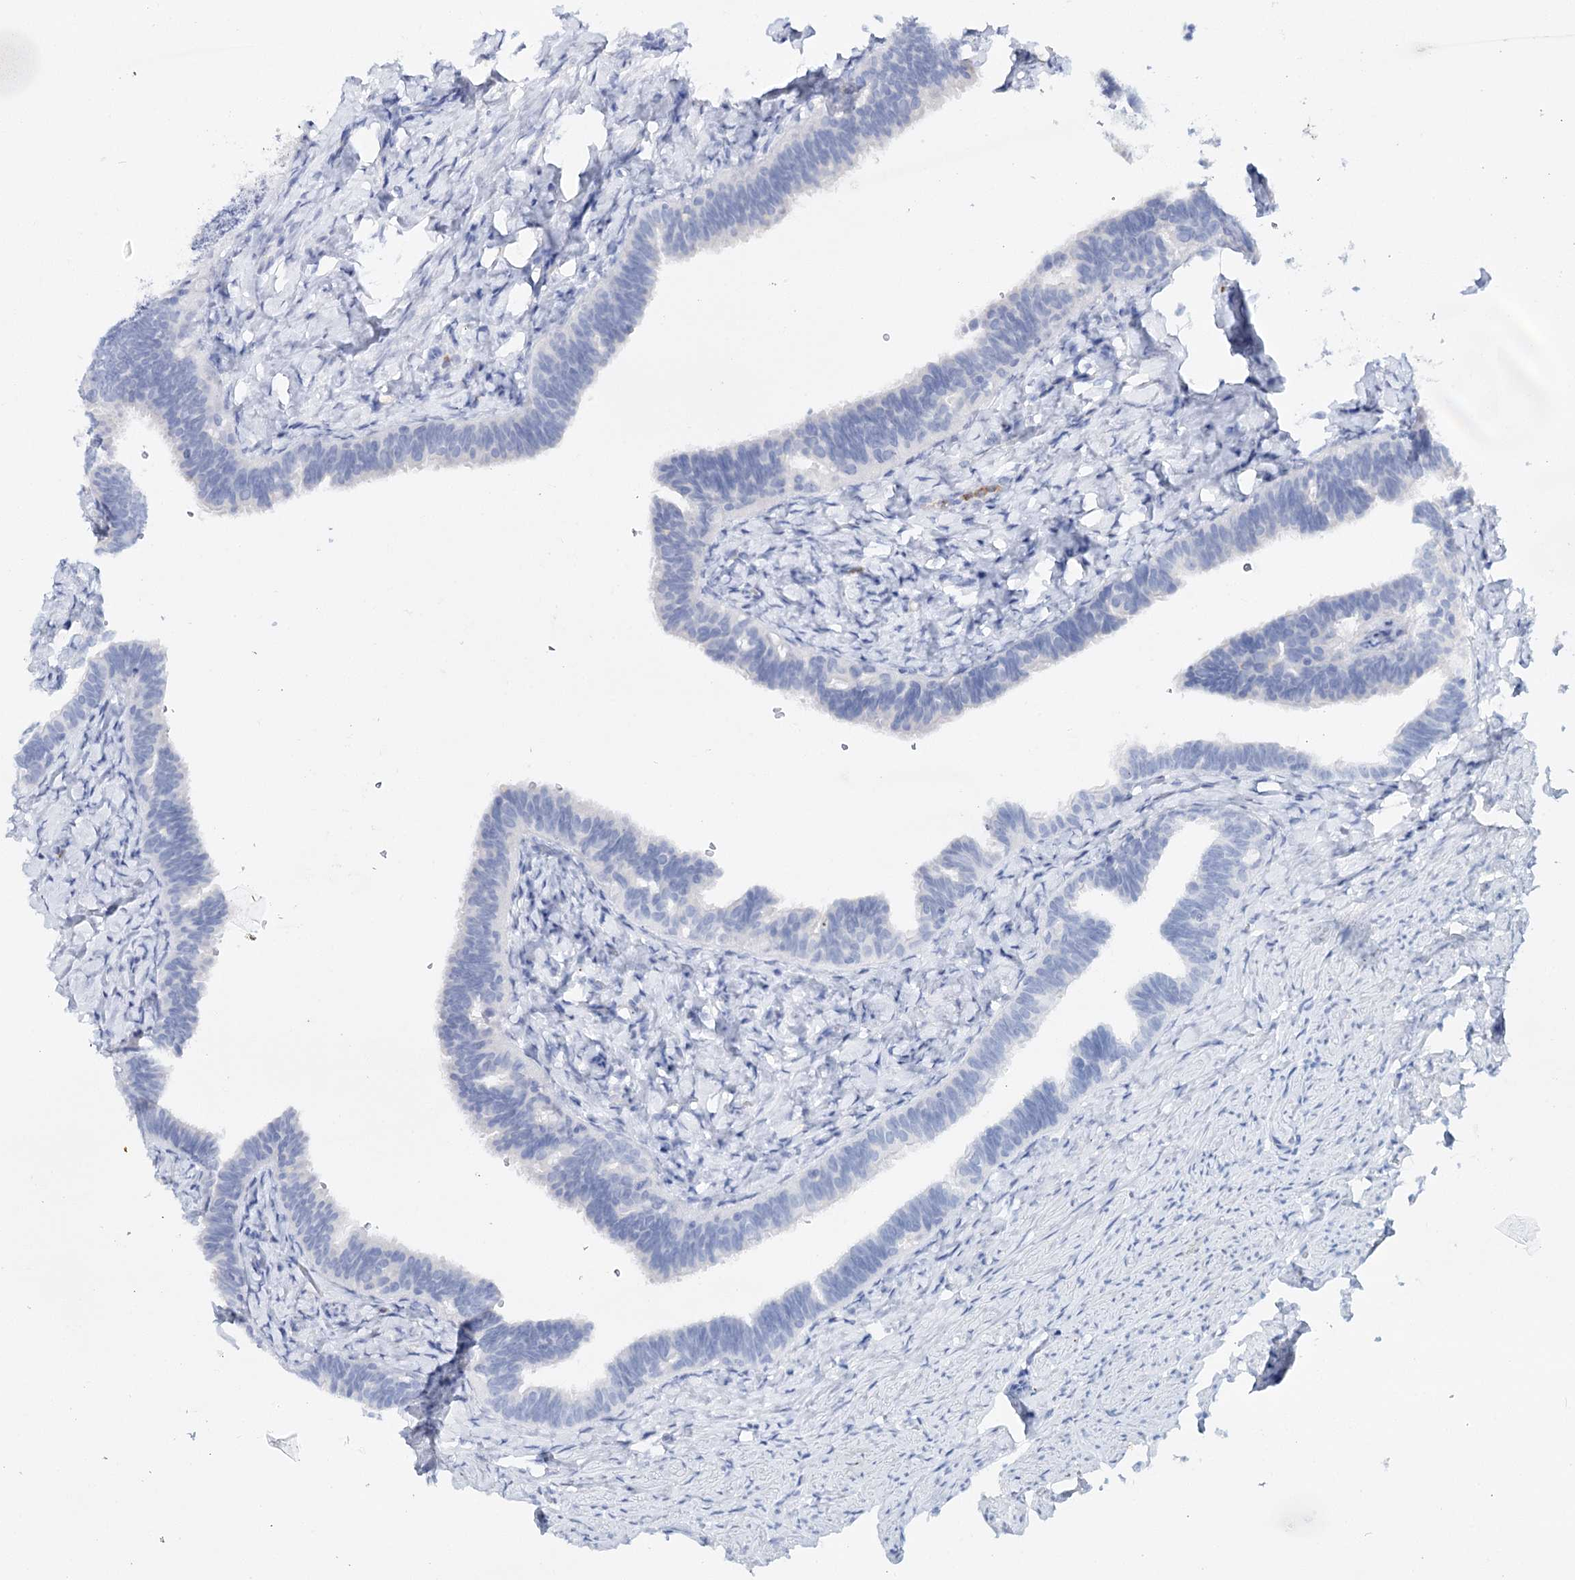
{"staining": {"intensity": "negative", "quantity": "none", "location": "none"}, "tissue": "fallopian tube", "cell_type": "Glandular cells", "image_type": "normal", "snomed": [{"axis": "morphology", "description": "Normal tissue, NOS"}, {"axis": "topography", "description": "Fallopian tube"}], "caption": "Immunohistochemistry histopathology image of unremarkable fallopian tube: fallopian tube stained with DAB (3,3'-diaminobenzidine) displays no significant protein staining in glandular cells.", "gene": "CEACAM8", "patient": {"sex": "female", "age": 39}}